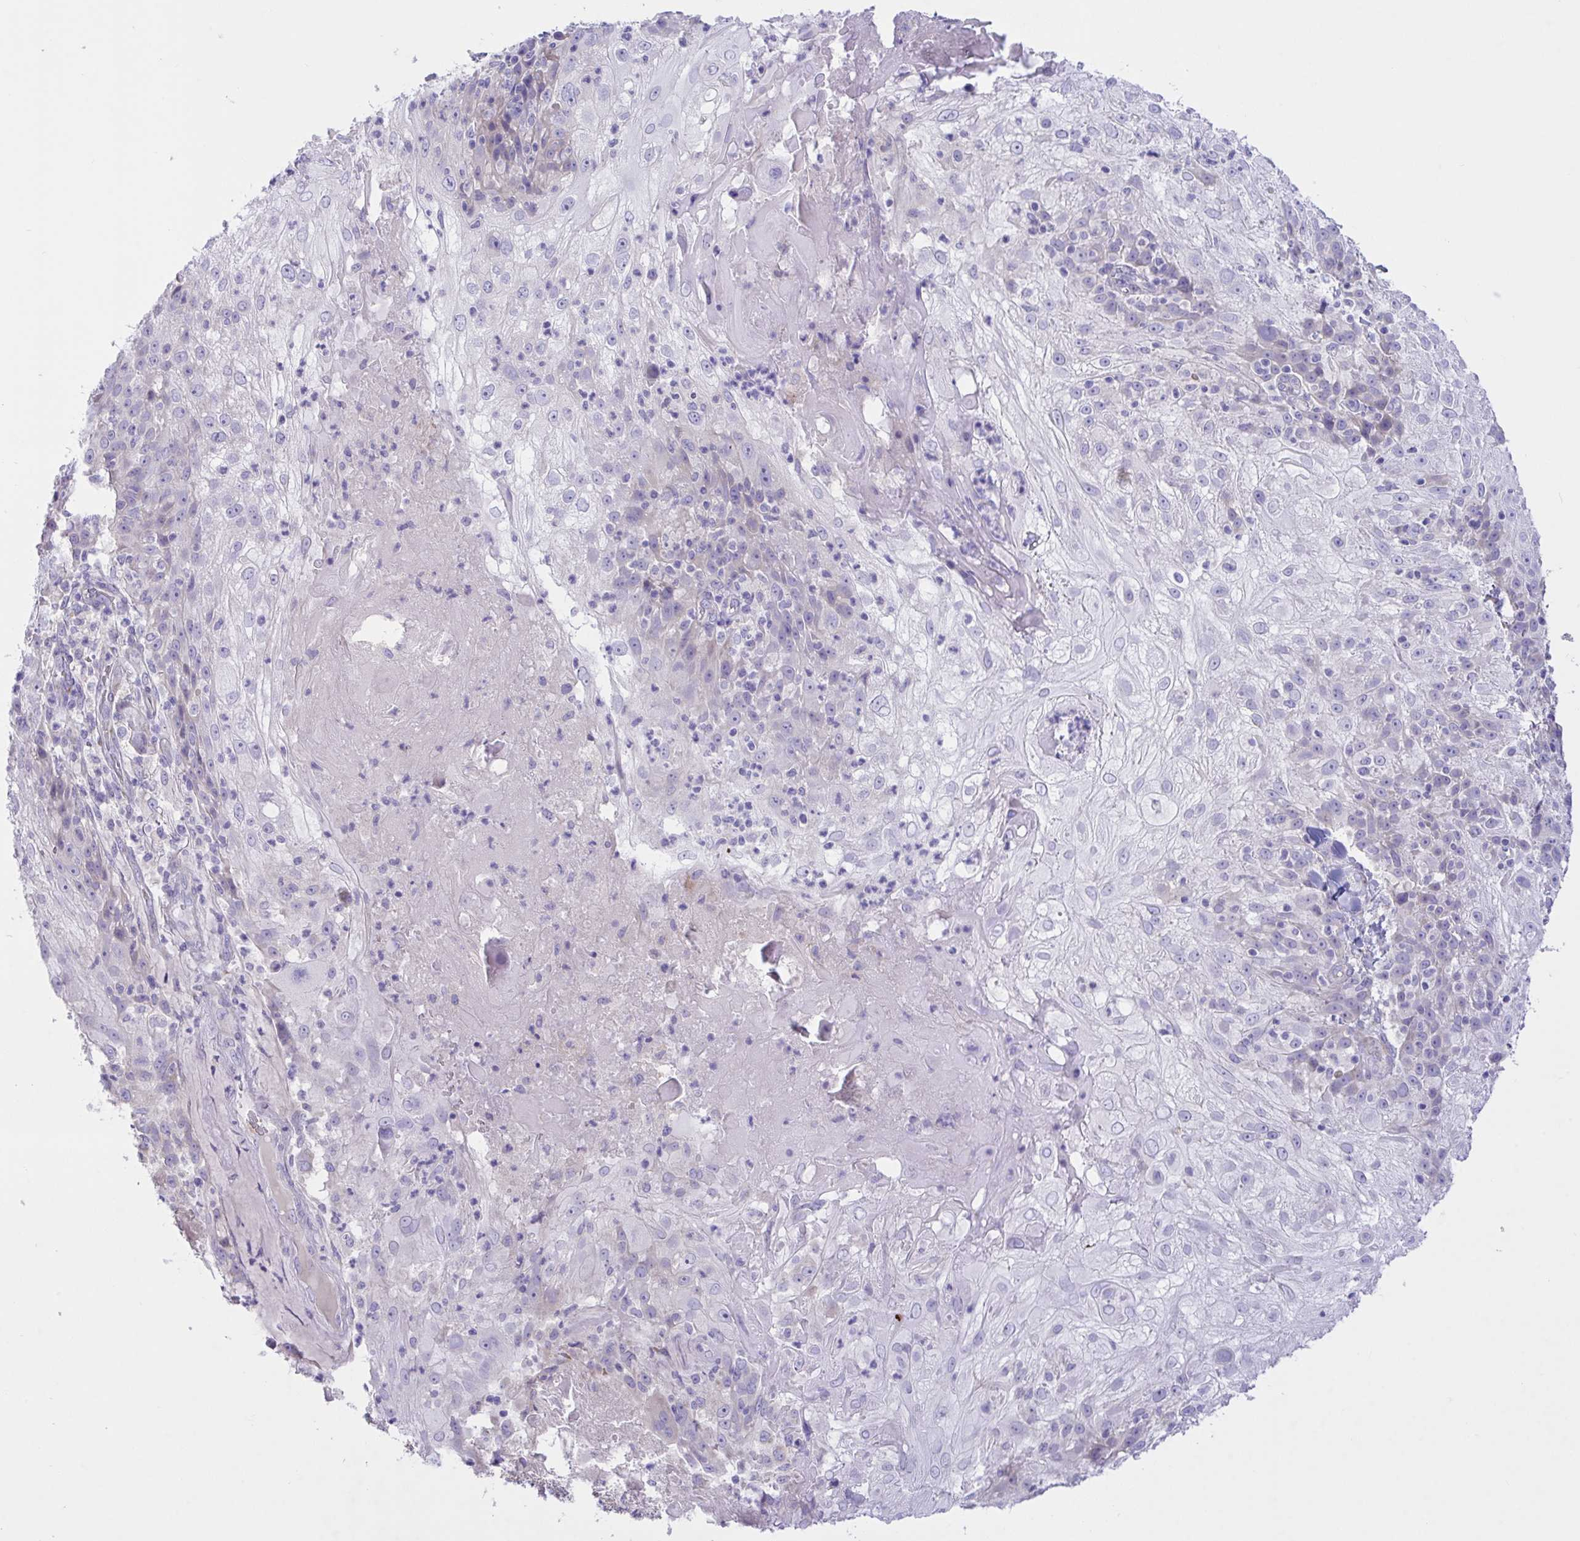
{"staining": {"intensity": "negative", "quantity": "none", "location": "none"}, "tissue": "skin cancer", "cell_type": "Tumor cells", "image_type": "cancer", "snomed": [{"axis": "morphology", "description": "Normal tissue, NOS"}, {"axis": "morphology", "description": "Squamous cell carcinoma, NOS"}, {"axis": "topography", "description": "Skin"}], "caption": "Skin squamous cell carcinoma was stained to show a protein in brown. There is no significant positivity in tumor cells.", "gene": "FAM86B1", "patient": {"sex": "female", "age": 83}}